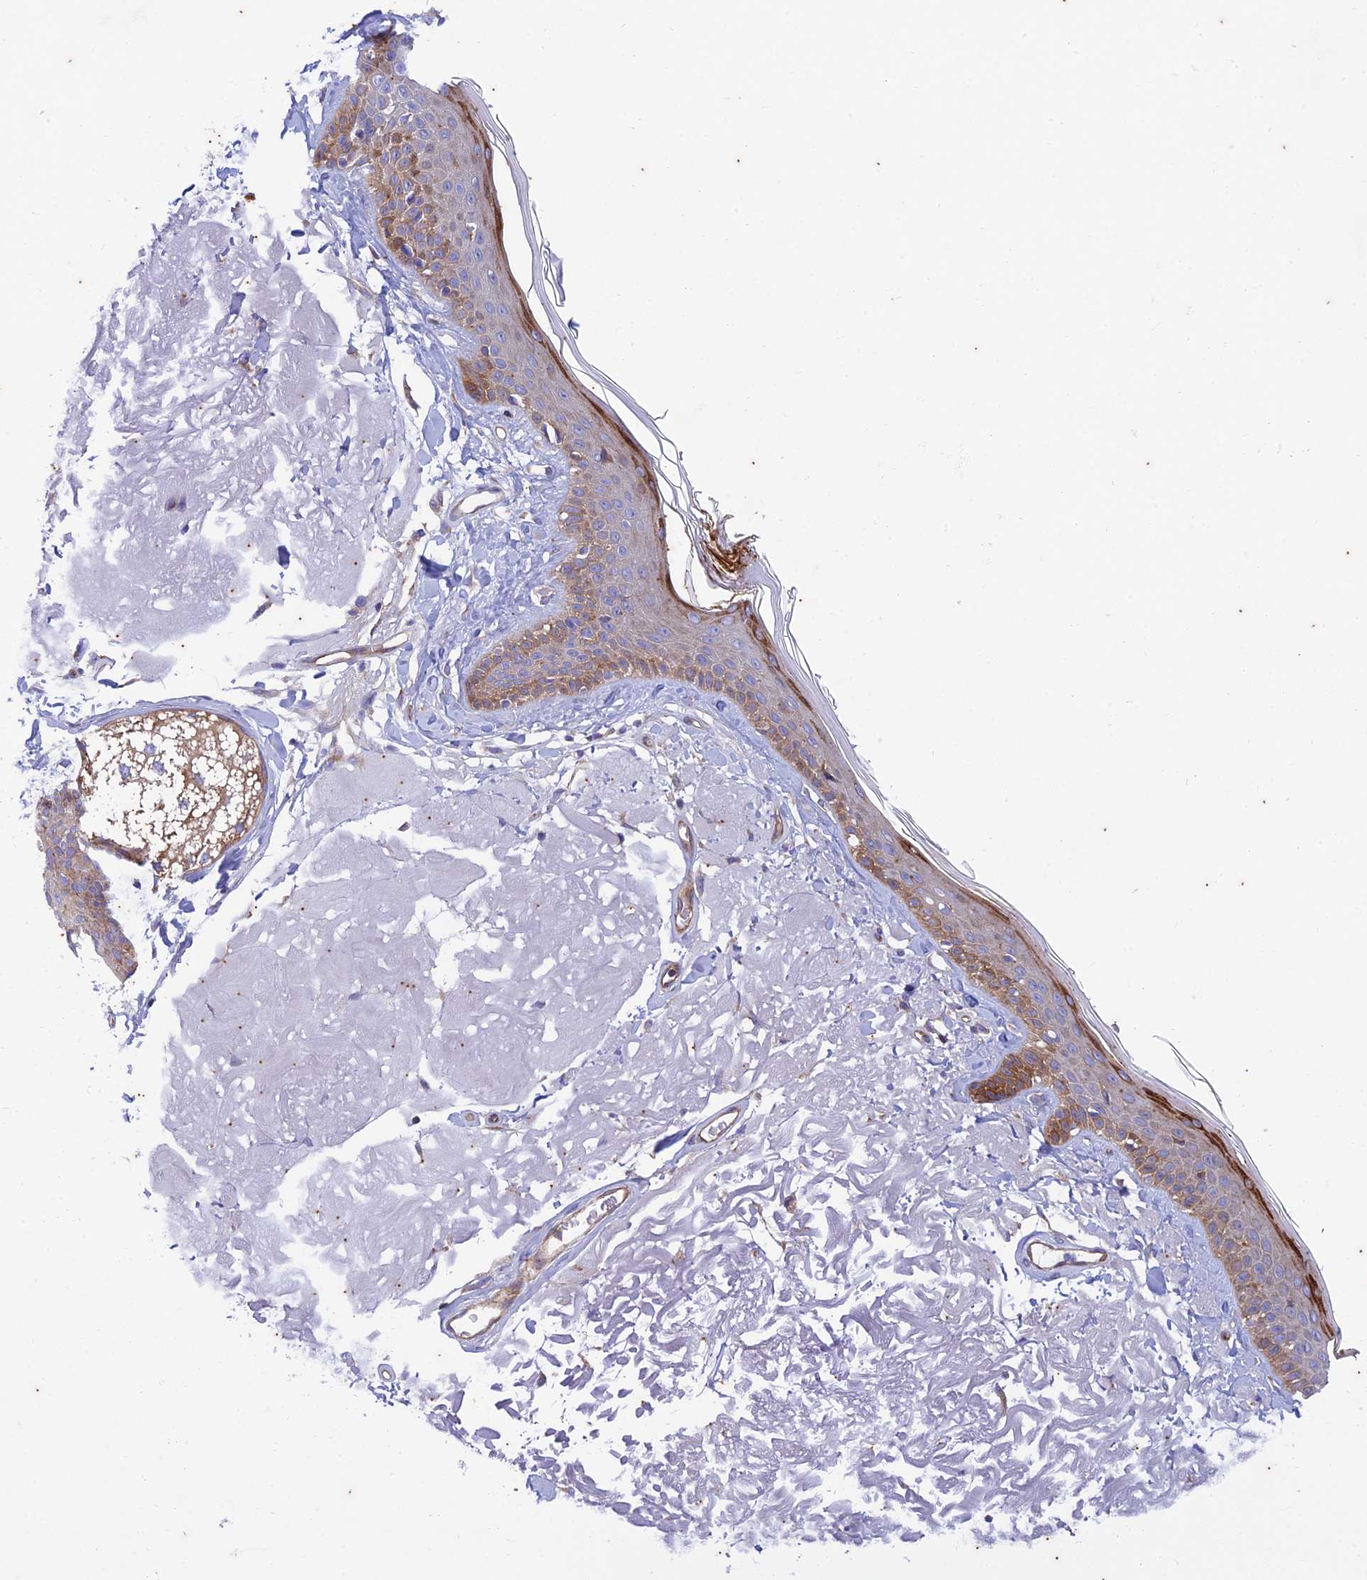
{"staining": {"intensity": "negative", "quantity": "none", "location": "none"}, "tissue": "skin", "cell_type": "Fibroblasts", "image_type": "normal", "snomed": [{"axis": "morphology", "description": "Normal tissue, NOS"}, {"axis": "topography", "description": "Skin"}, {"axis": "topography", "description": "Skeletal muscle"}], "caption": "An immunohistochemistry (IHC) image of unremarkable skin is shown. There is no staining in fibroblasts of skin.", "gene": "PIMREG", "patient": {"sex": "male", "age": 83}}